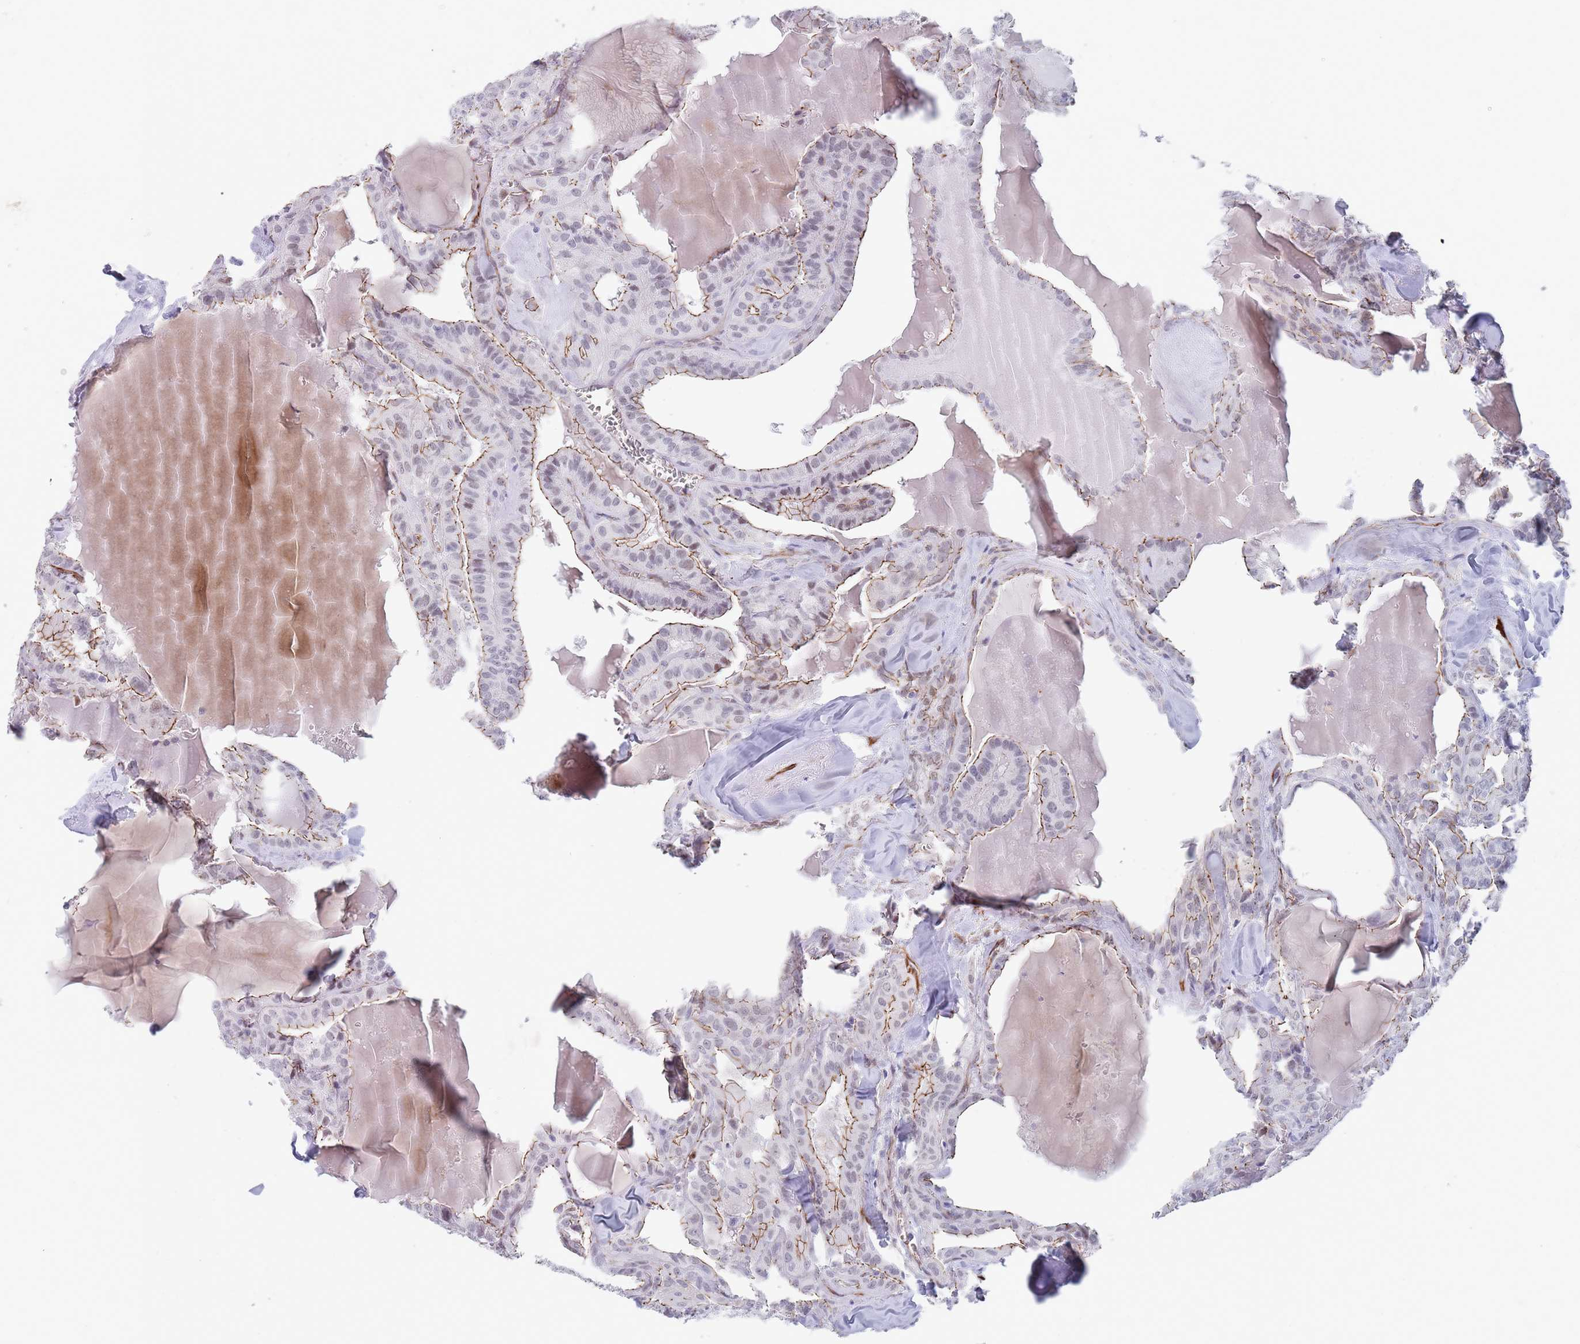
{"staining": {"intensity": "moderate", "quantity": "25%-75%", "location": "cytoplasmic/membranous,nuclear"}, "tissue": "thyroid cancer", "cell_type": "Tumor cells", "image_type": "cancer", "snomed": [{"axis": "morphology", "description": "Papillary adenocarcinoma, NOS"}, {"axis": "topography", "description": "Thyroid gland"}], "caption": "Moderate cytoplasmic/membranous and nuclear staining is present in approximately 25%-75% of tumor cells in thyroid cancer. The staining was performed using DAB to visualize the protein expression in brown, while the nuclei were stained in blue with hematoxylin (Magnification: 20x).", "gene": "OR5A2", "patient": {"sex": "male", "age": 52}}